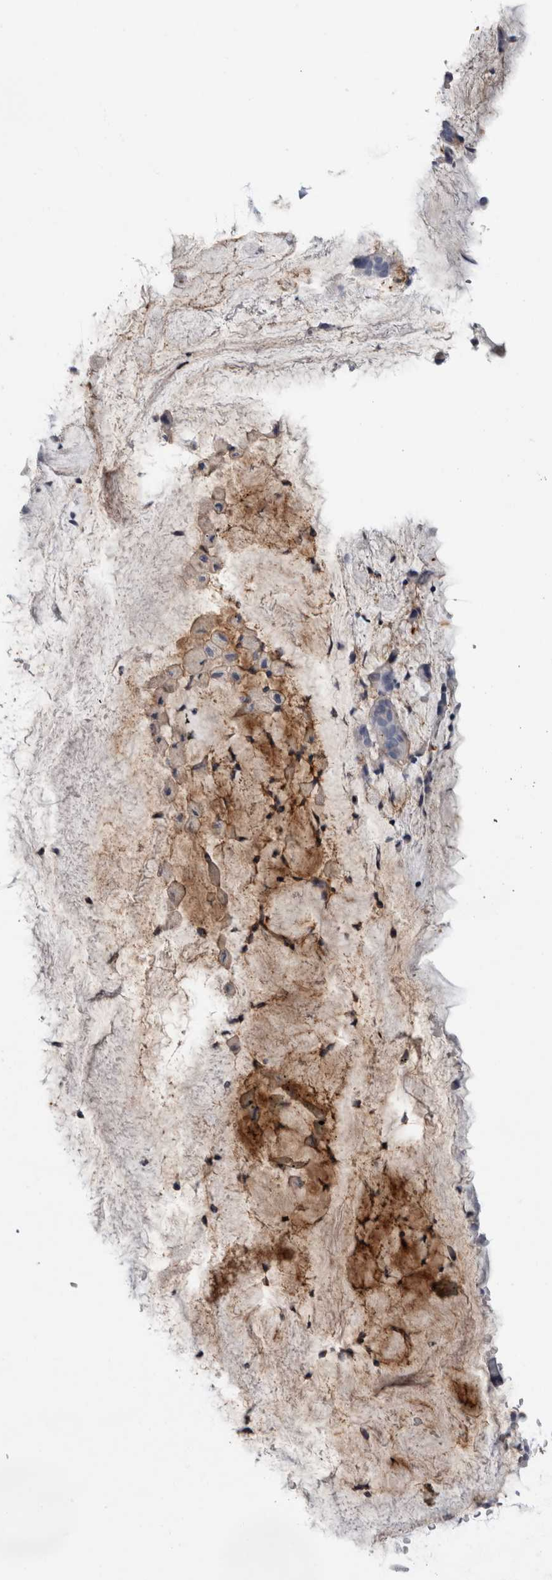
{"staining": {"intensity": "negative", "quantity": "none", "location": "none"}, "tissue": "bronchus", "cell_type": "Respiratory epithelial cells", "image_type": "normal", "snomed": [{"axis": "morphology", "description": "Normal tissue, NOS"}, {"axis": "topography", "description": "Cartilage tissue"}], "caption": "Immunohistochemical staining of normal bronchus shows no significant expression in respiratory epithelial cells.", "gene": "CD55", "patient": {"sex": "female", "age": 63}}